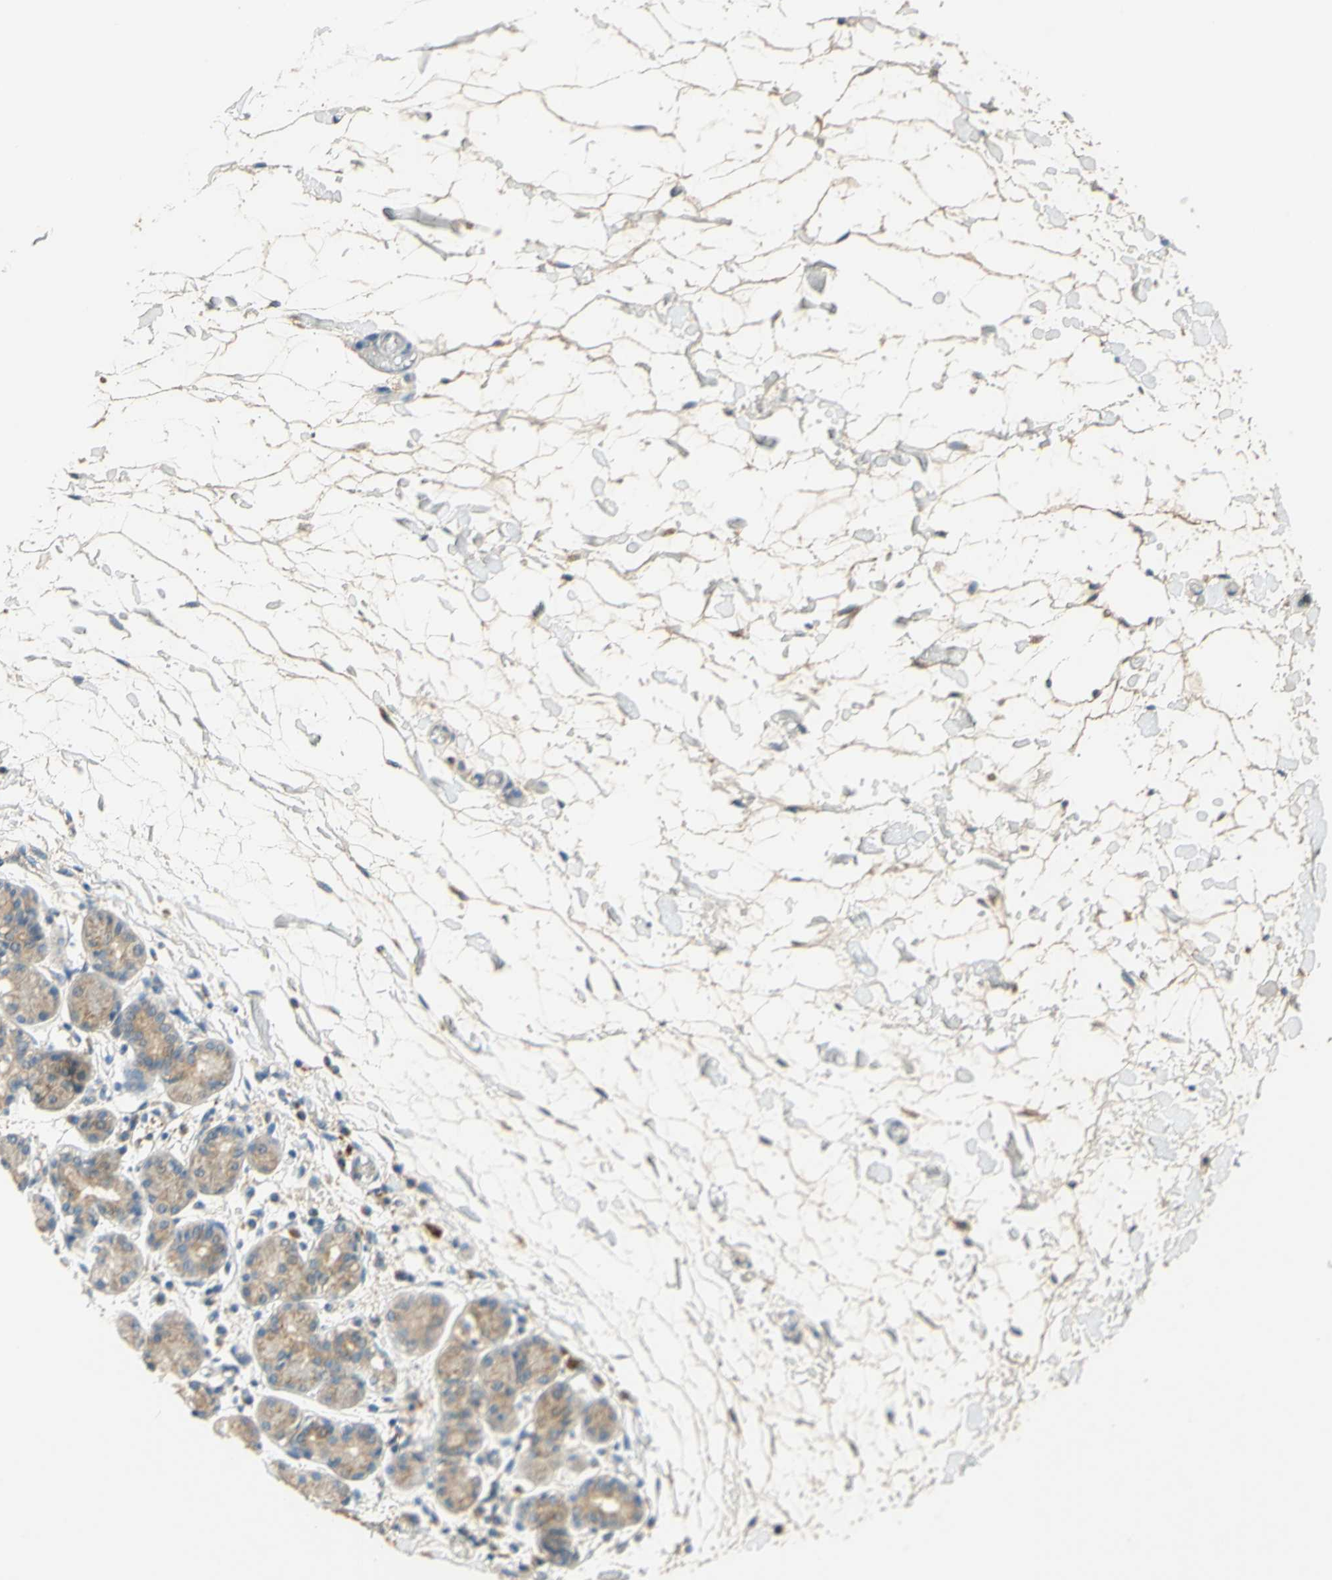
{"staining": {"intensity": "weak", "quantity": ">75%", "location": "cytoplasmic/membranous"}, "tissue": "salivary gland", "cell_type": "Glandular cells", "image_type": "normal", "snomed": [{"axis": "morphology", "description": "Normal tissue, NOS"}, {"axis": "topography", "description": "Salivary gland"}], "caption": "The histopathology image exhibits a brown stain indicating the presence of a protein in the cytoplasmic/membranous of glandular cells in salivary gland.", "gene": "ENTREP2", "patient": {"sex": "female", "age": 24}}